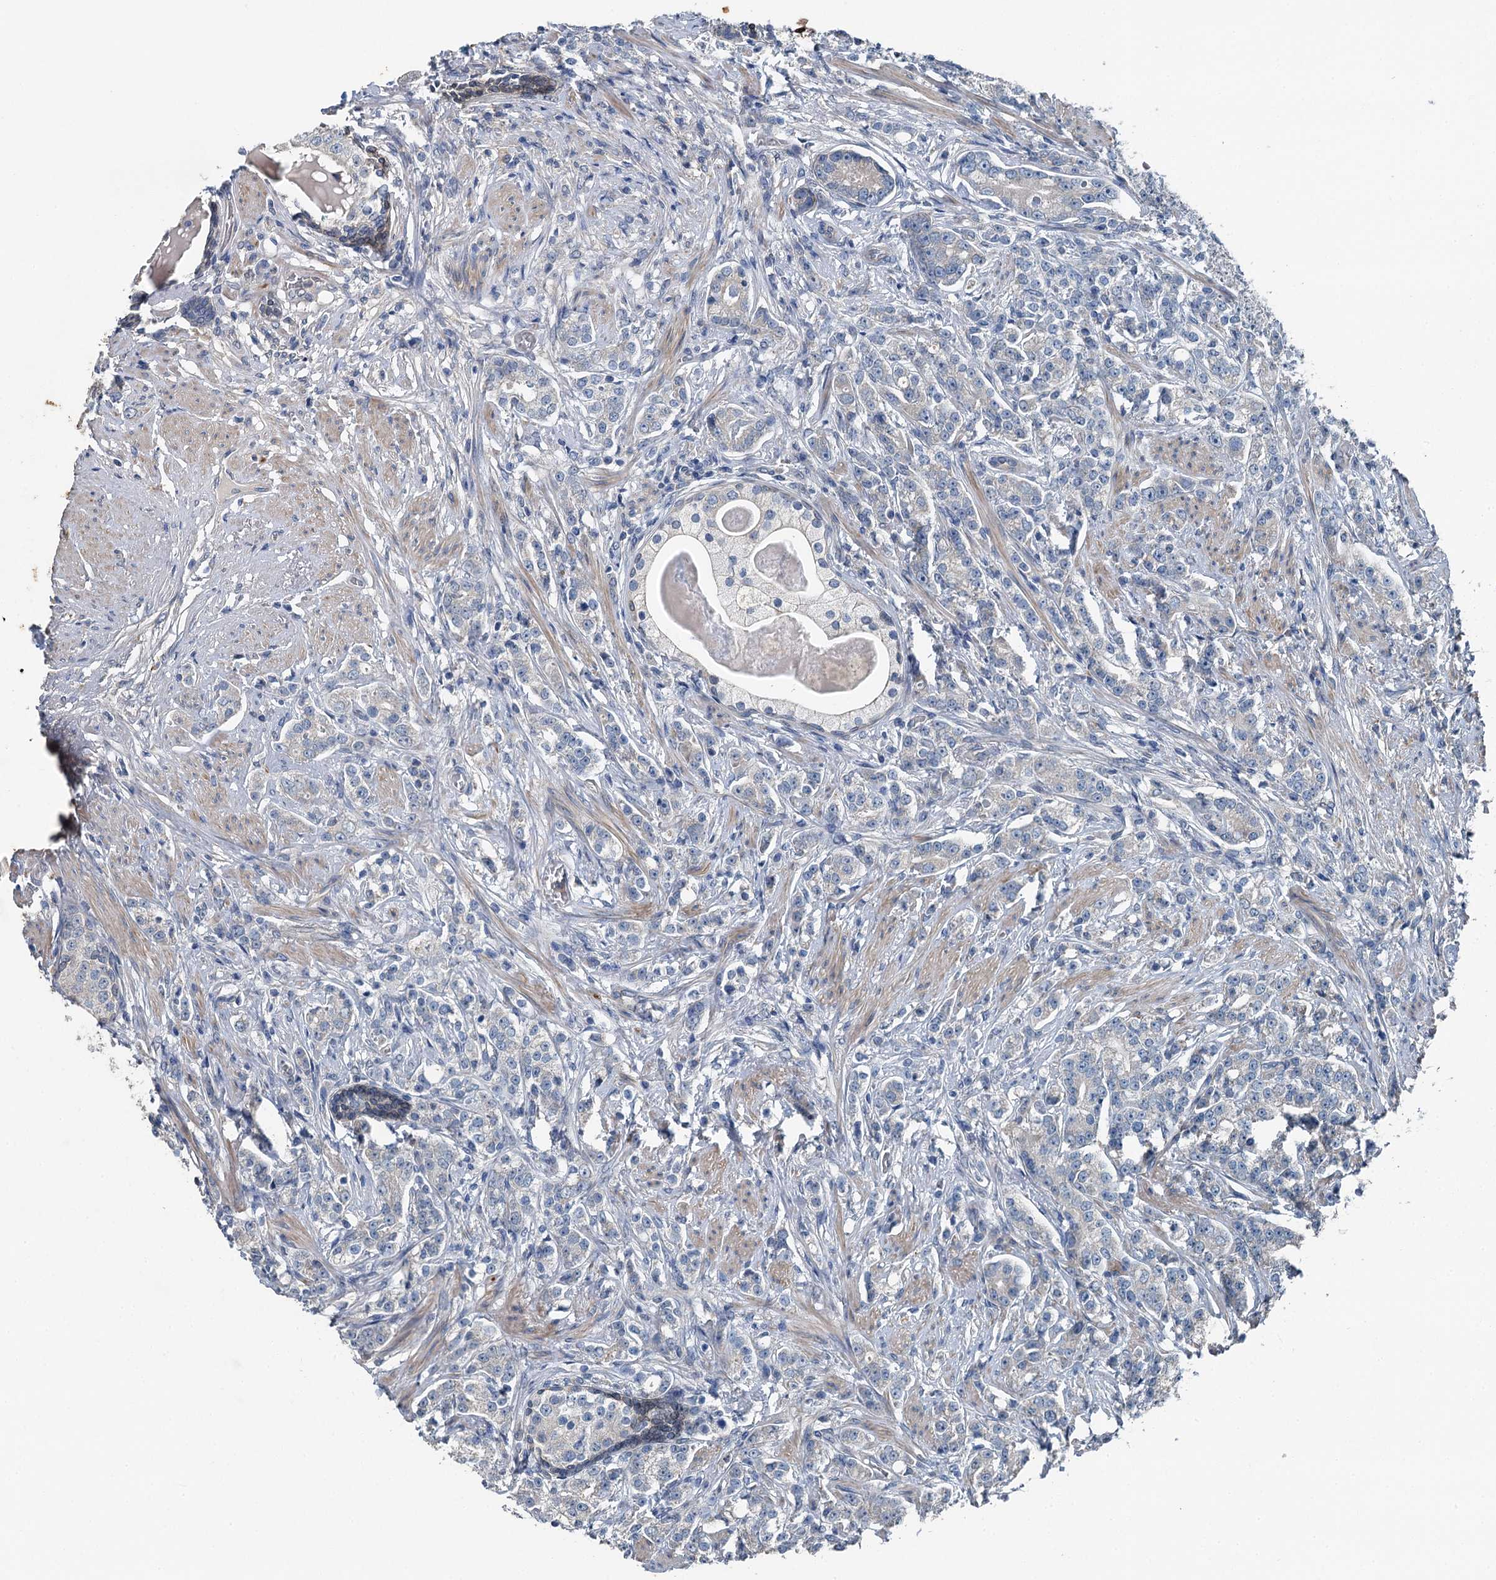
{"staining": {"intensity": "negative", "quantity": "none", "location": "none"}, "tissue": "prostate cancer", "cell_type": "Tumor cells", "image_type": "cancer", "snomed": [{"axis": "morphology", "description": "Adenocarcinoma, High grade"}, {"axis": "topography", "description": "Prostate"}], "caption": "Tumor cells are negative for protein expression in human adenocarcinoma (high-grade) (prostate).", "gene": "C6orf120", "patient": {"sex": "male", "age": 69}}